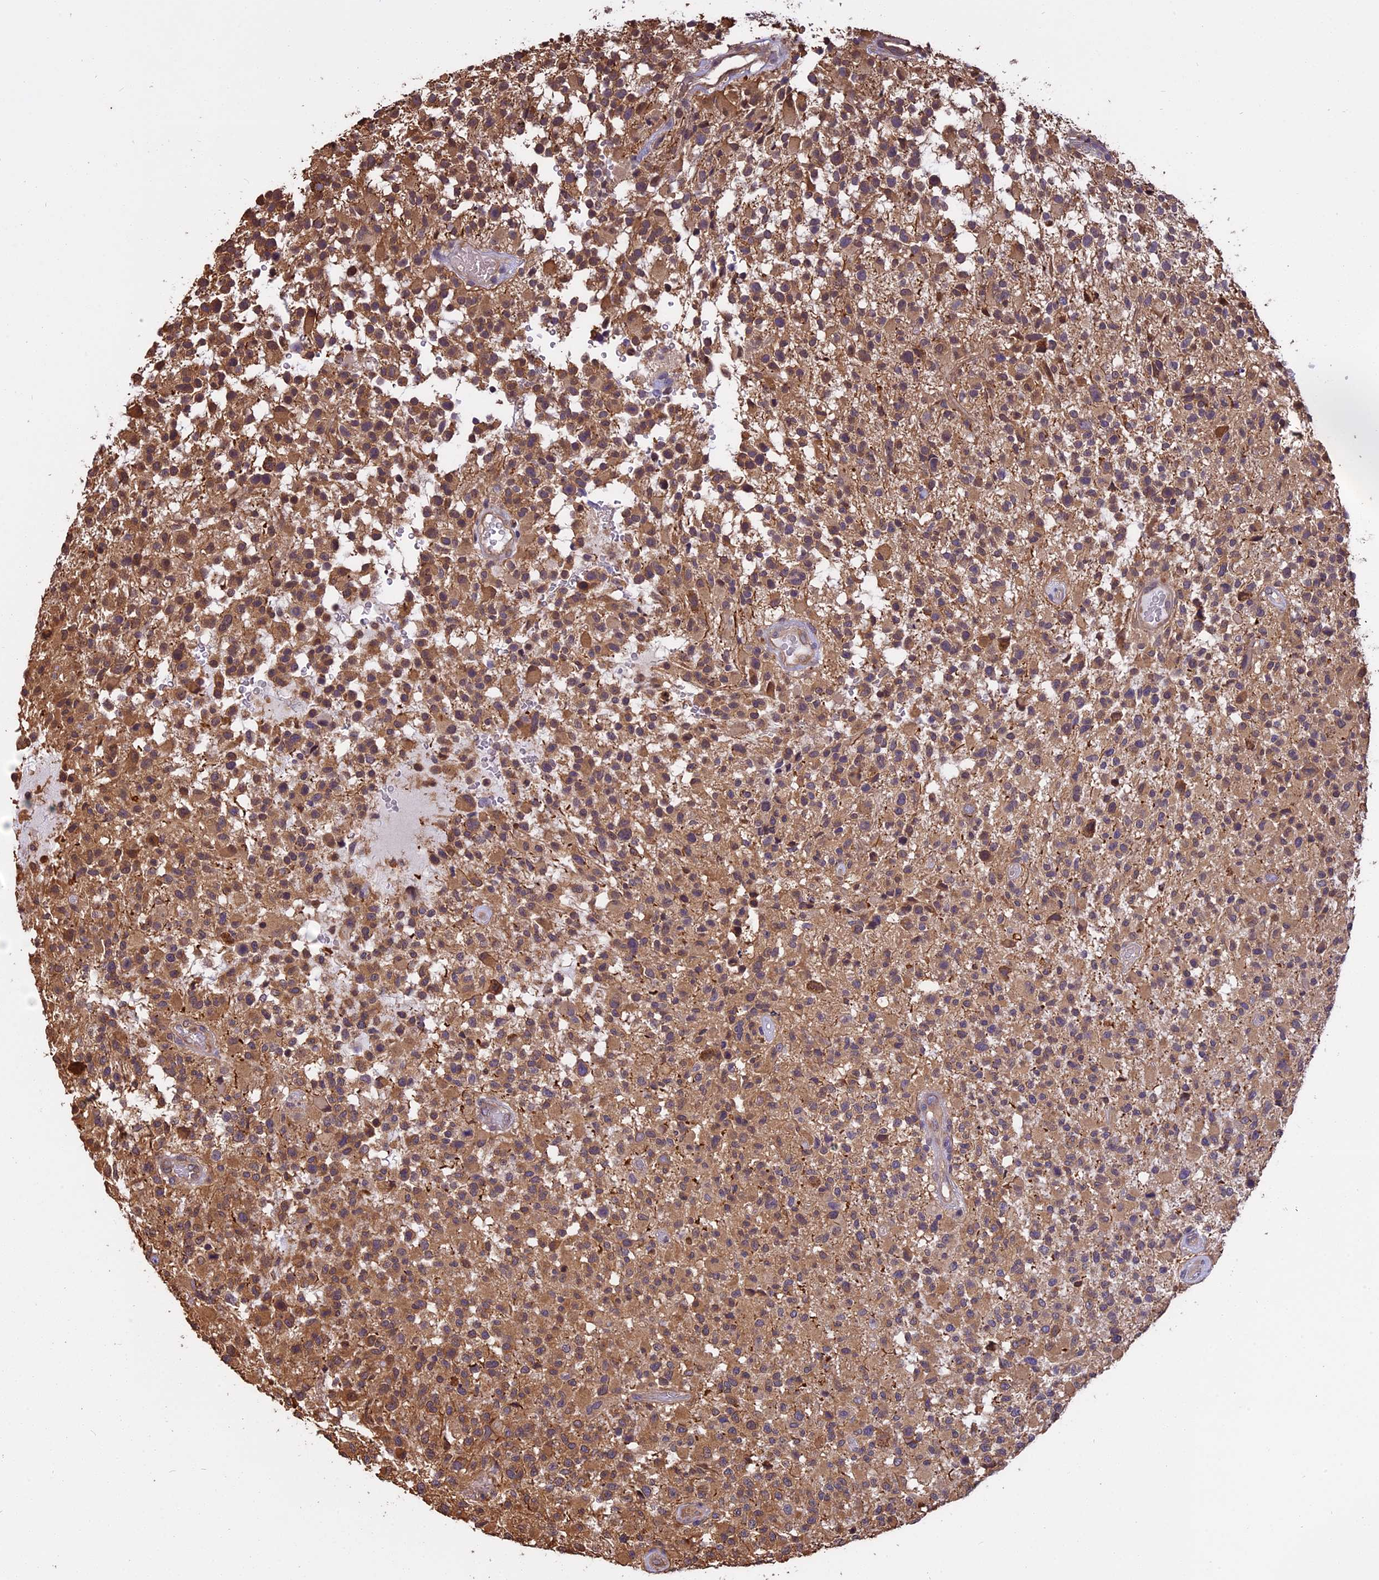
{"staining": {"intensity": "moderate", "quantity": ">75%", "location": "cytoplasmic/membranous"}, "tissue": "glioma", "cell_type": "Tumor cells", "image_type": "cancer", "snomed": [{"axis": "morphology", "description": "Glioma, malignant, High grade"}, {"axis": "morphology", "description": "Glioblastoma, NOS"}, {"axis": "topography", "description": "Brain"}], "caption": "Immunohistochemistry staining of glioma, which displays medium levels of moderate cytoplasmic/membranous positivity in about >75% of tumor cells indicating moderate cytoplasmic/membranous protein positivity. The staining was performed using DAB (brown) for protein detection and nuclei were counterstained in hematoxylin (blue).", "gene": "CHMP2A", "patient": {"sex": "male", "age": 60}}